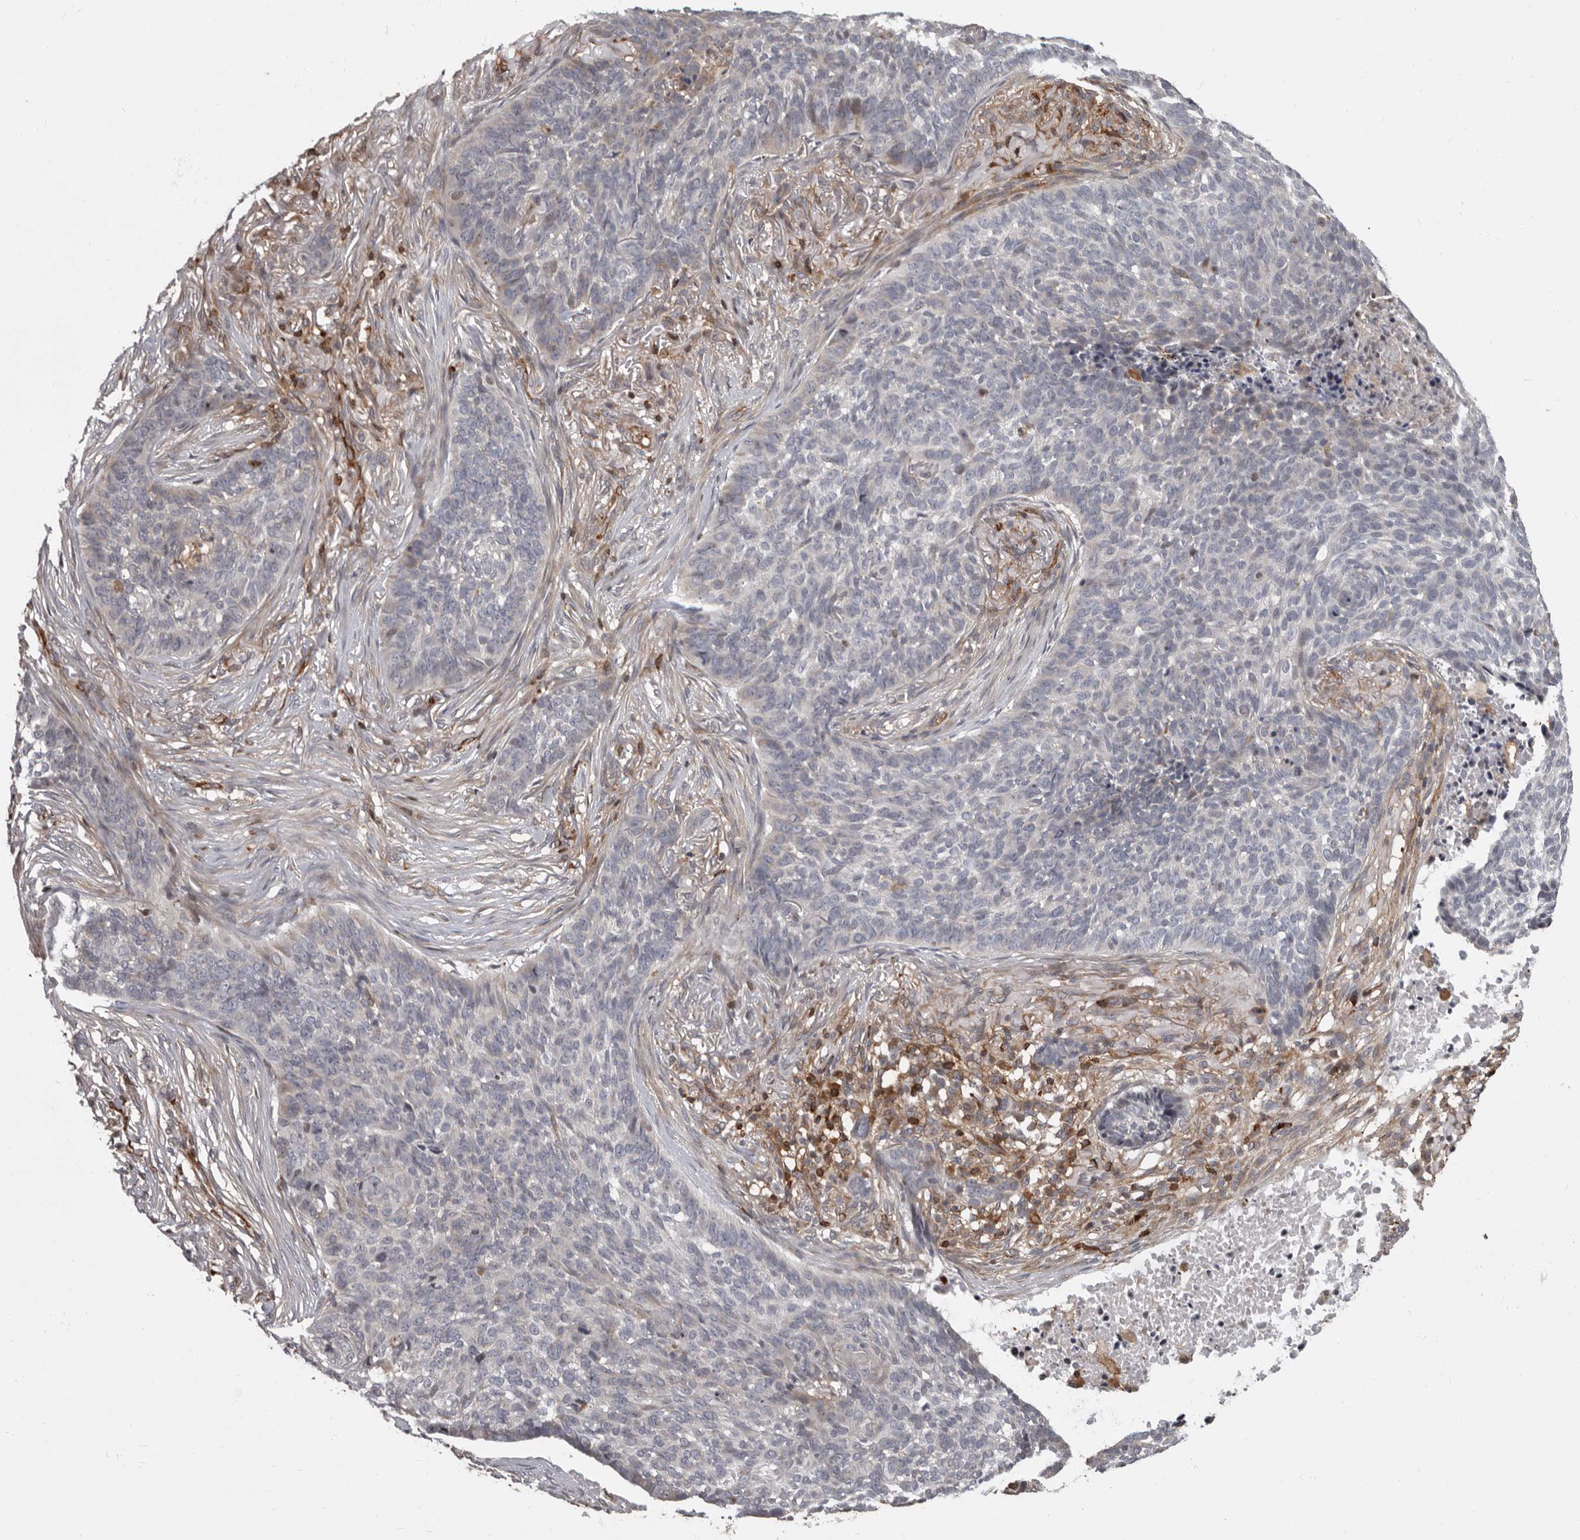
{"staining": {"intensity": "negative", "quantity": "none", "location": "none"}, "tissue": "skin cancer", "cell_type": "Tumor cells", "image_type": "cancer", "snomed": [{"axis": "morphology", "description": "Basal cell carcinoma"}, {"axis": "topography", "description": "Skin"}], "caption": "The histopathology image demonstrates no staining of tumor cells in skin cancer (basal cell carcinoma). (DAB immunohistochemistry (IHC) visualized using brightfield microscopy, high magnification).", "gene": "FGFR4", "patient": {"sex": "male", "age": 85}}